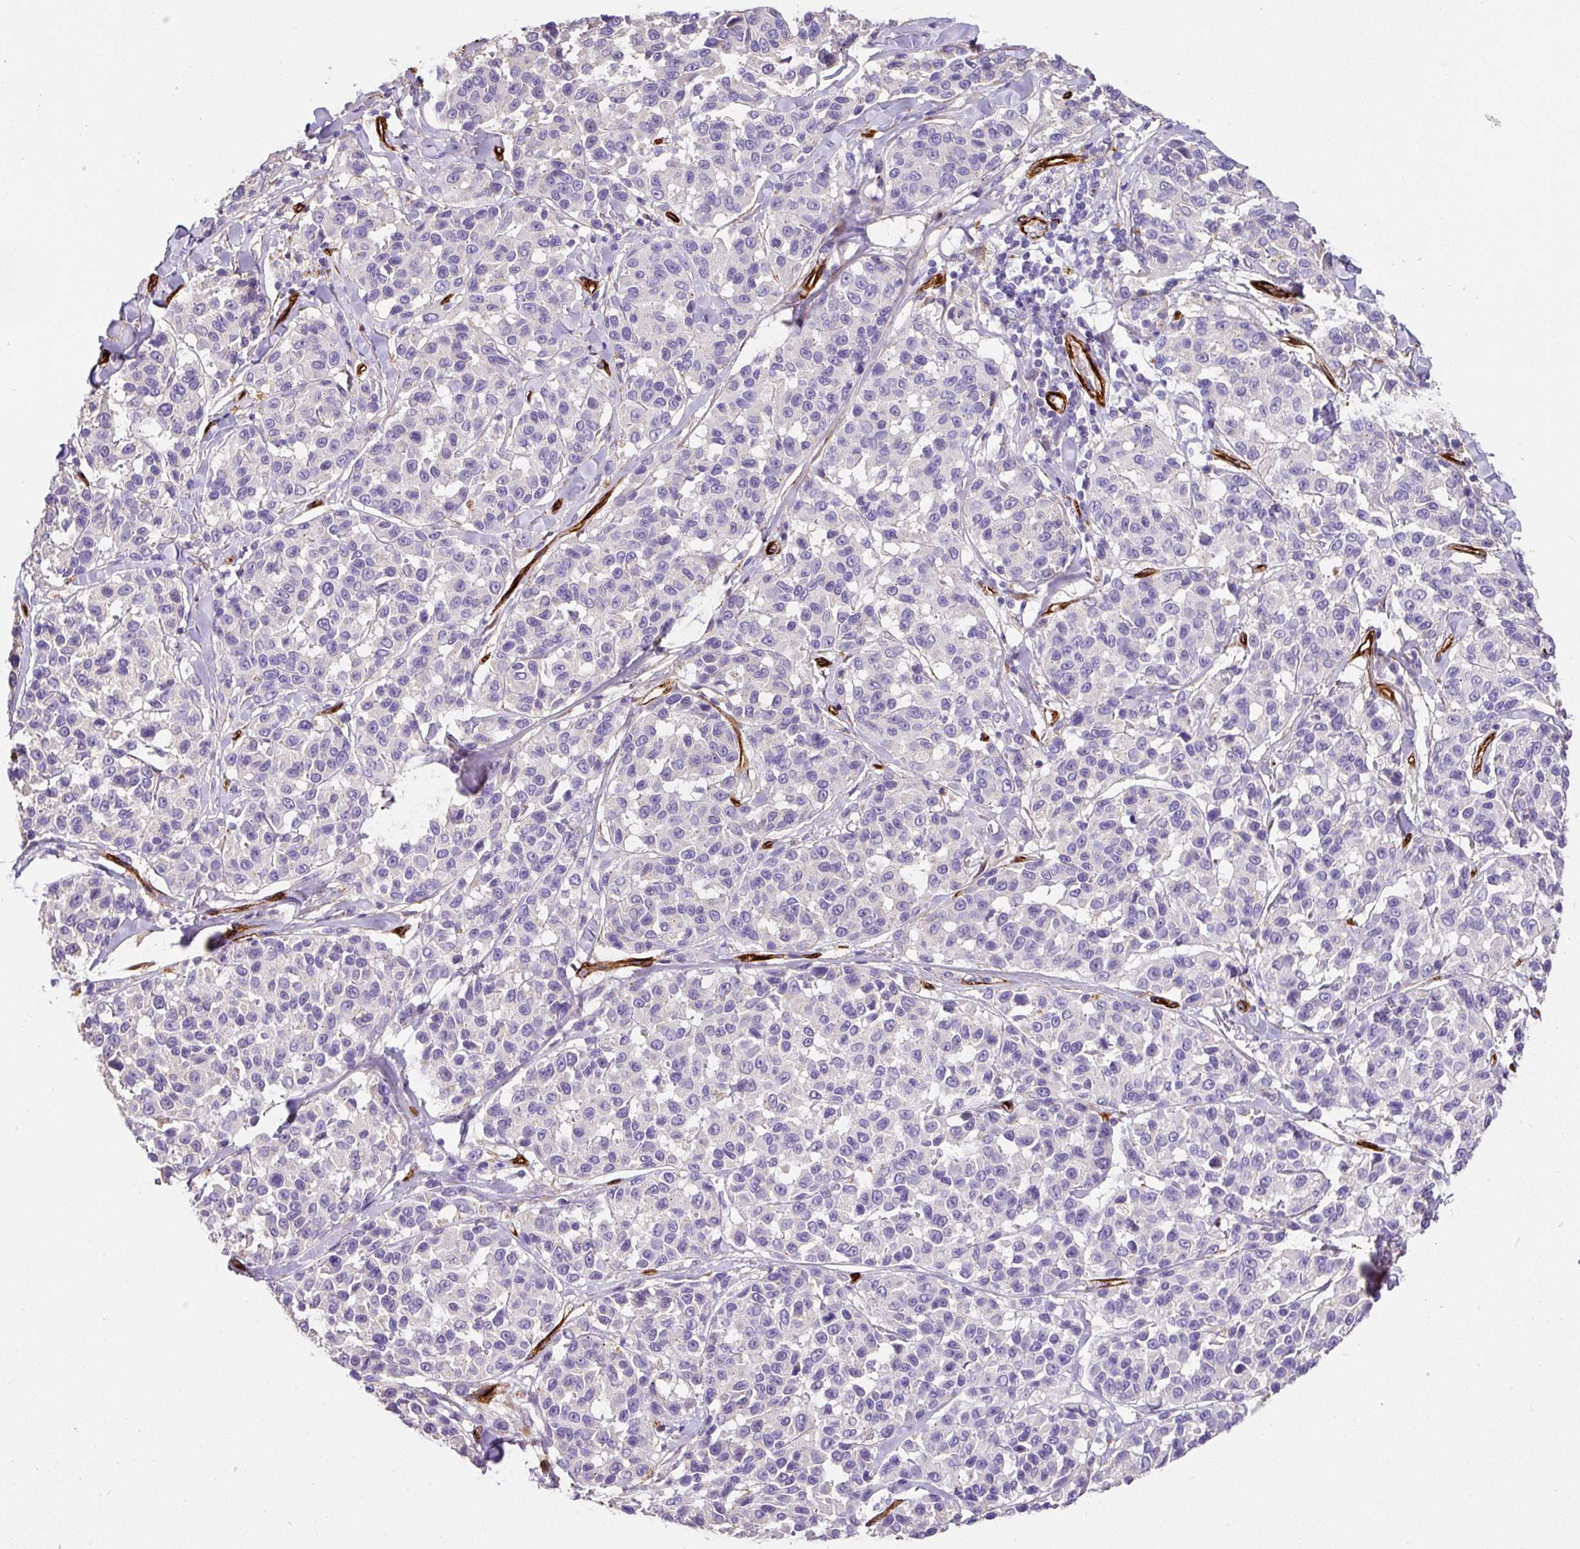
{"staining": {"intensity": "negative", "quantity": "none", "location": "none"}, "tissue": "melanoma", "cell_type": "Tumor cells", "image_type": "cancer", "snomed": [{"axis": "morphology", "description": "Malignant melanoma, NOS"}, {"axis": "topography", "description": "Skin"}], "caption": "Immunohistochemical staining of human malignant melanoma exhibits no significant positivity in tumor cells. (DAB (3,3'-diaminobenzidine) immunohistochemistry with hematoxylin counter stain).", "gene": "SLC25A17", "patient": {"sex": "female", "age": 66}}